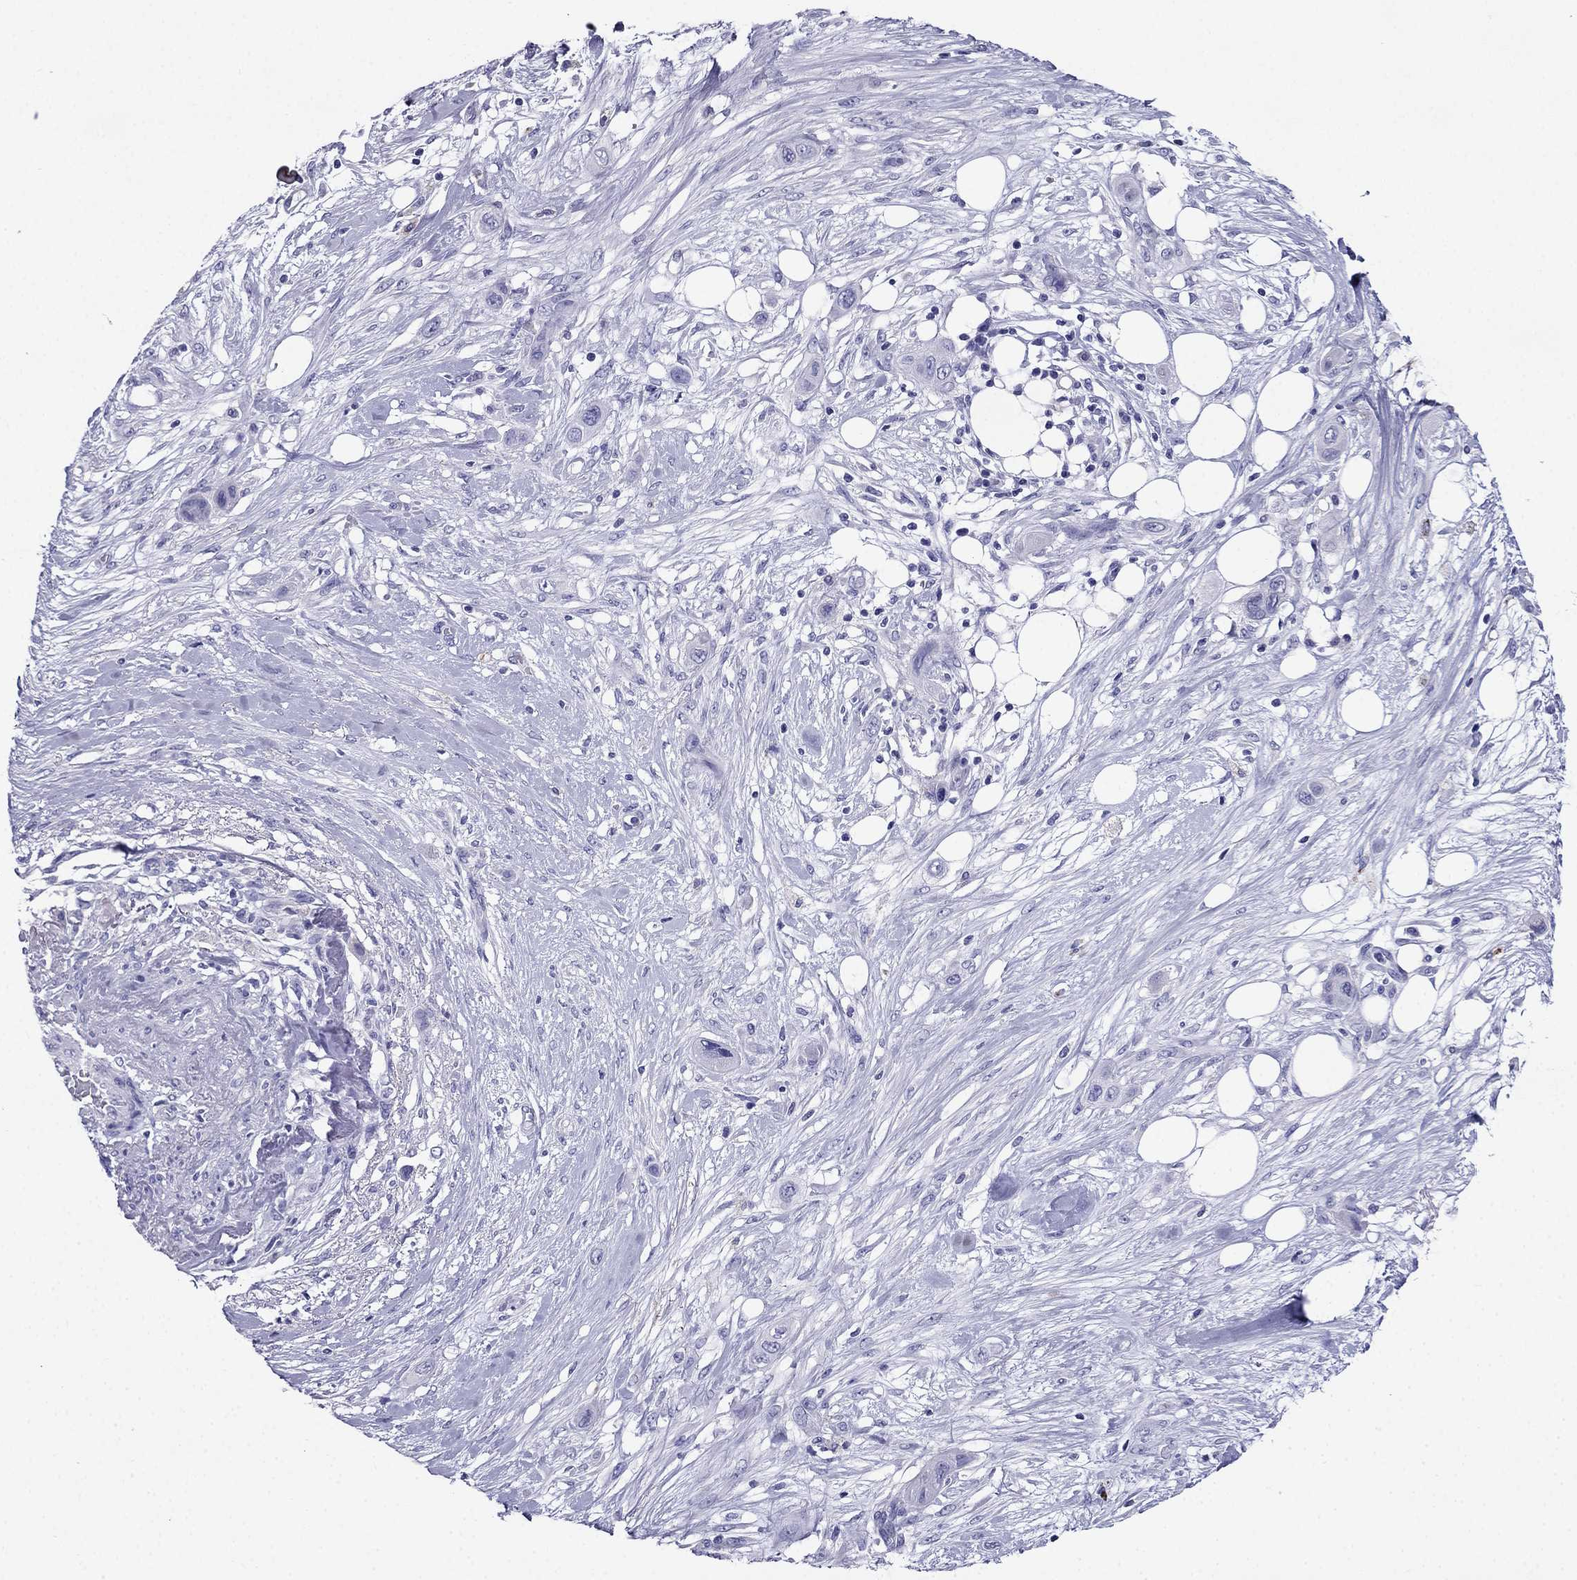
{"staining": {"intensity": "negative", "quantity": "none", "location": "none"}, "tissue": "skin cancer", "cell_type": "Tumor cells", "image_type": "cancer", "snomed": [{"axis": "morphology", "description": "Squamous cell carcinoma, NOS"}, {"axis": "topography", "description": "Skin"}], "caption": "DAB immunohistochemical staining of human skin cancer (squamous cell carcinoma) displays no significant expression in tumor cells.", "gene": "PTH", "patient": {"sex": "male", "age": 79}}